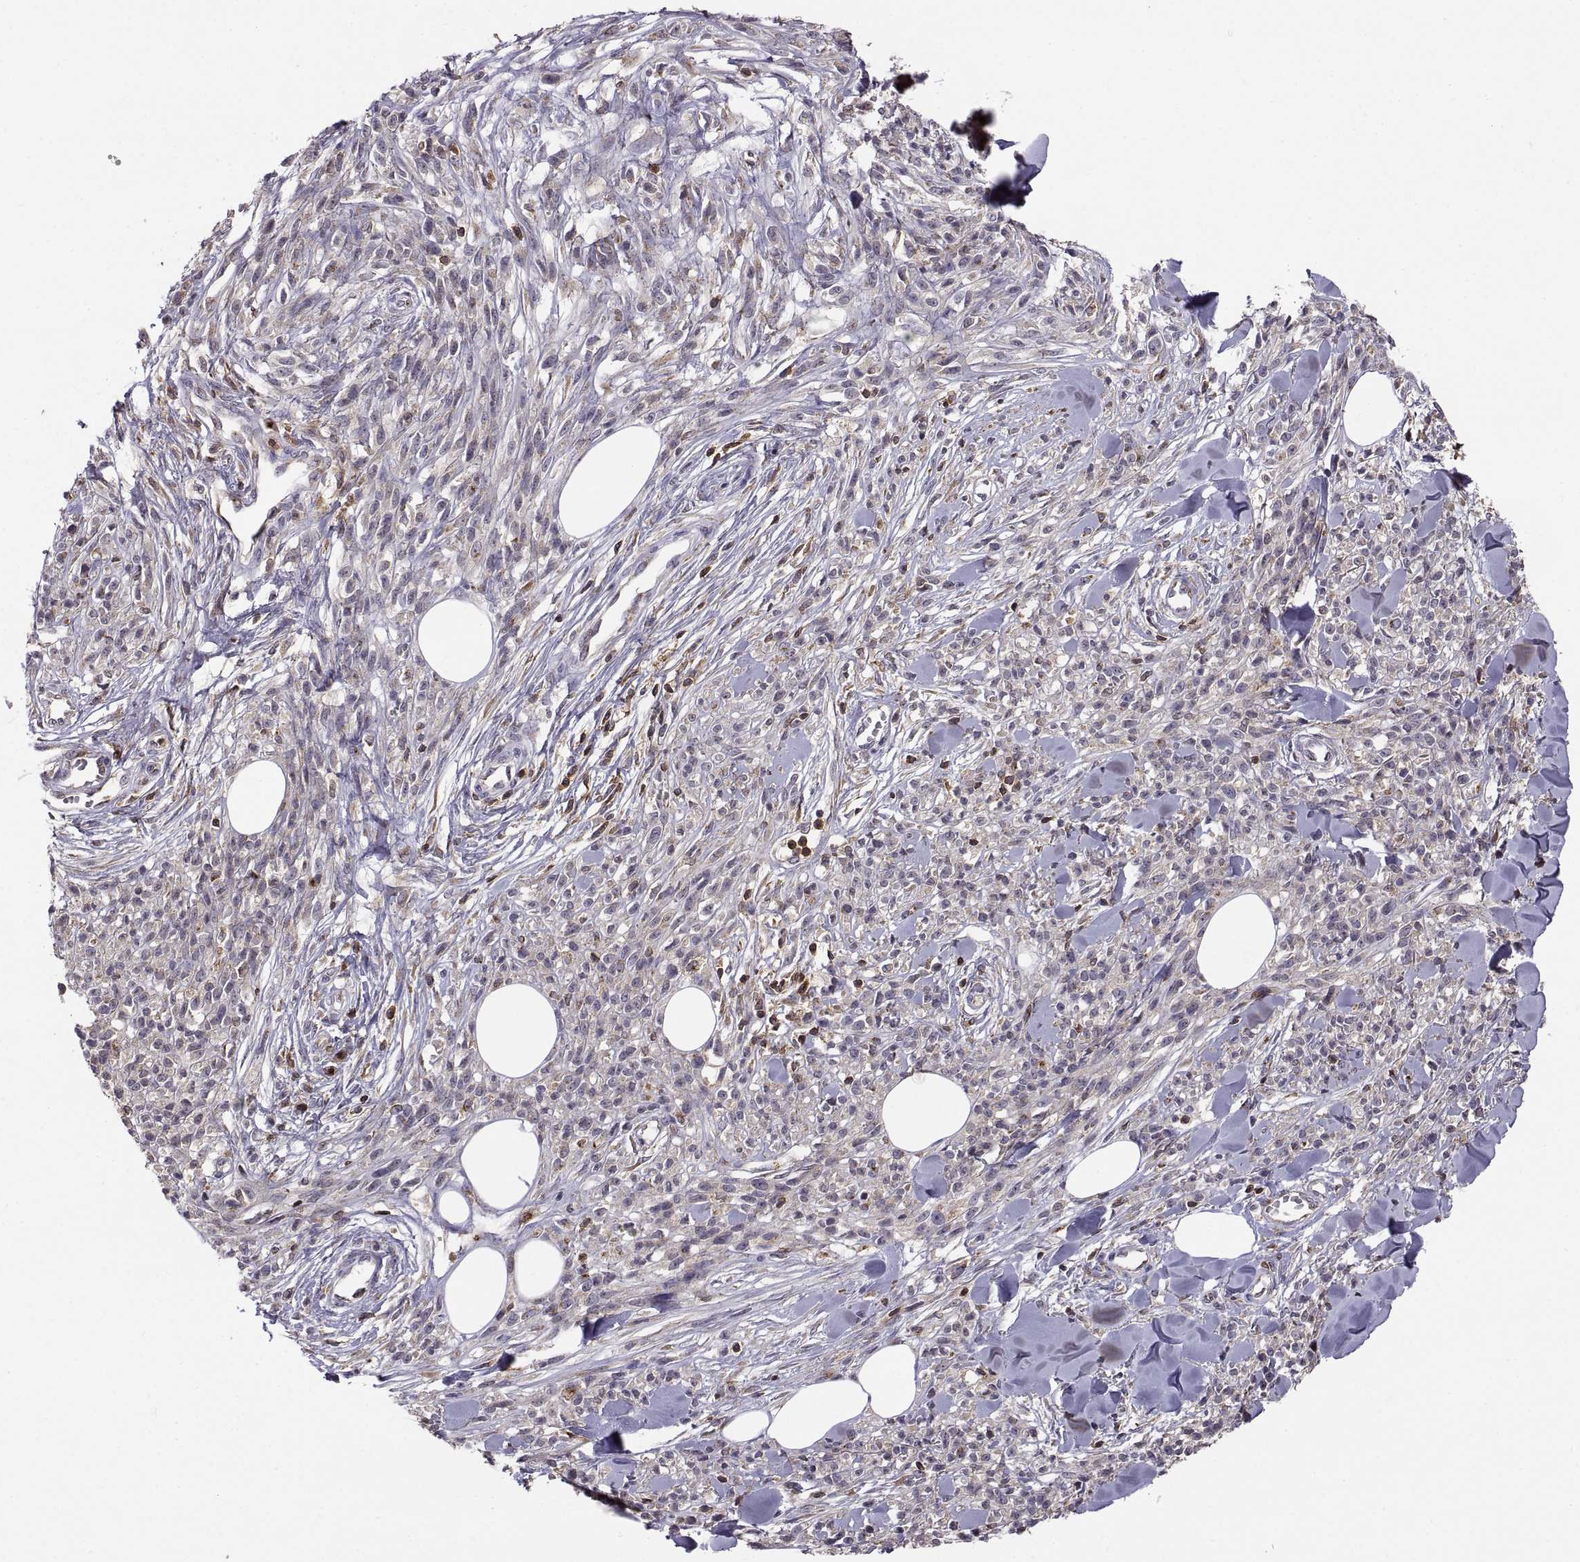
{"staining": {"intensity": "moderate", "quantity": "<25%", "location": "cytoplasmic/membranous"}, "tissue": "melanoma", "cell_type": "Tumor cells", "image_type": "cancer", "snomed": [{"axis": "morphology", "description": "Malignant melanoma, NOS"}, {"axis": "topography", "description": "Skin"}, {"axis": "topography", "description": "Skin of trunk"}], "caption": "DAB (3,3'-diaminobenzidine) immunohistochemical staining of human melanoma exhibits moderate cytoplasmic/membranous protein expression in about <25% of tumor cells.", "gene": "ACAP1", "patient": {"sex": "male", "age": 74}}